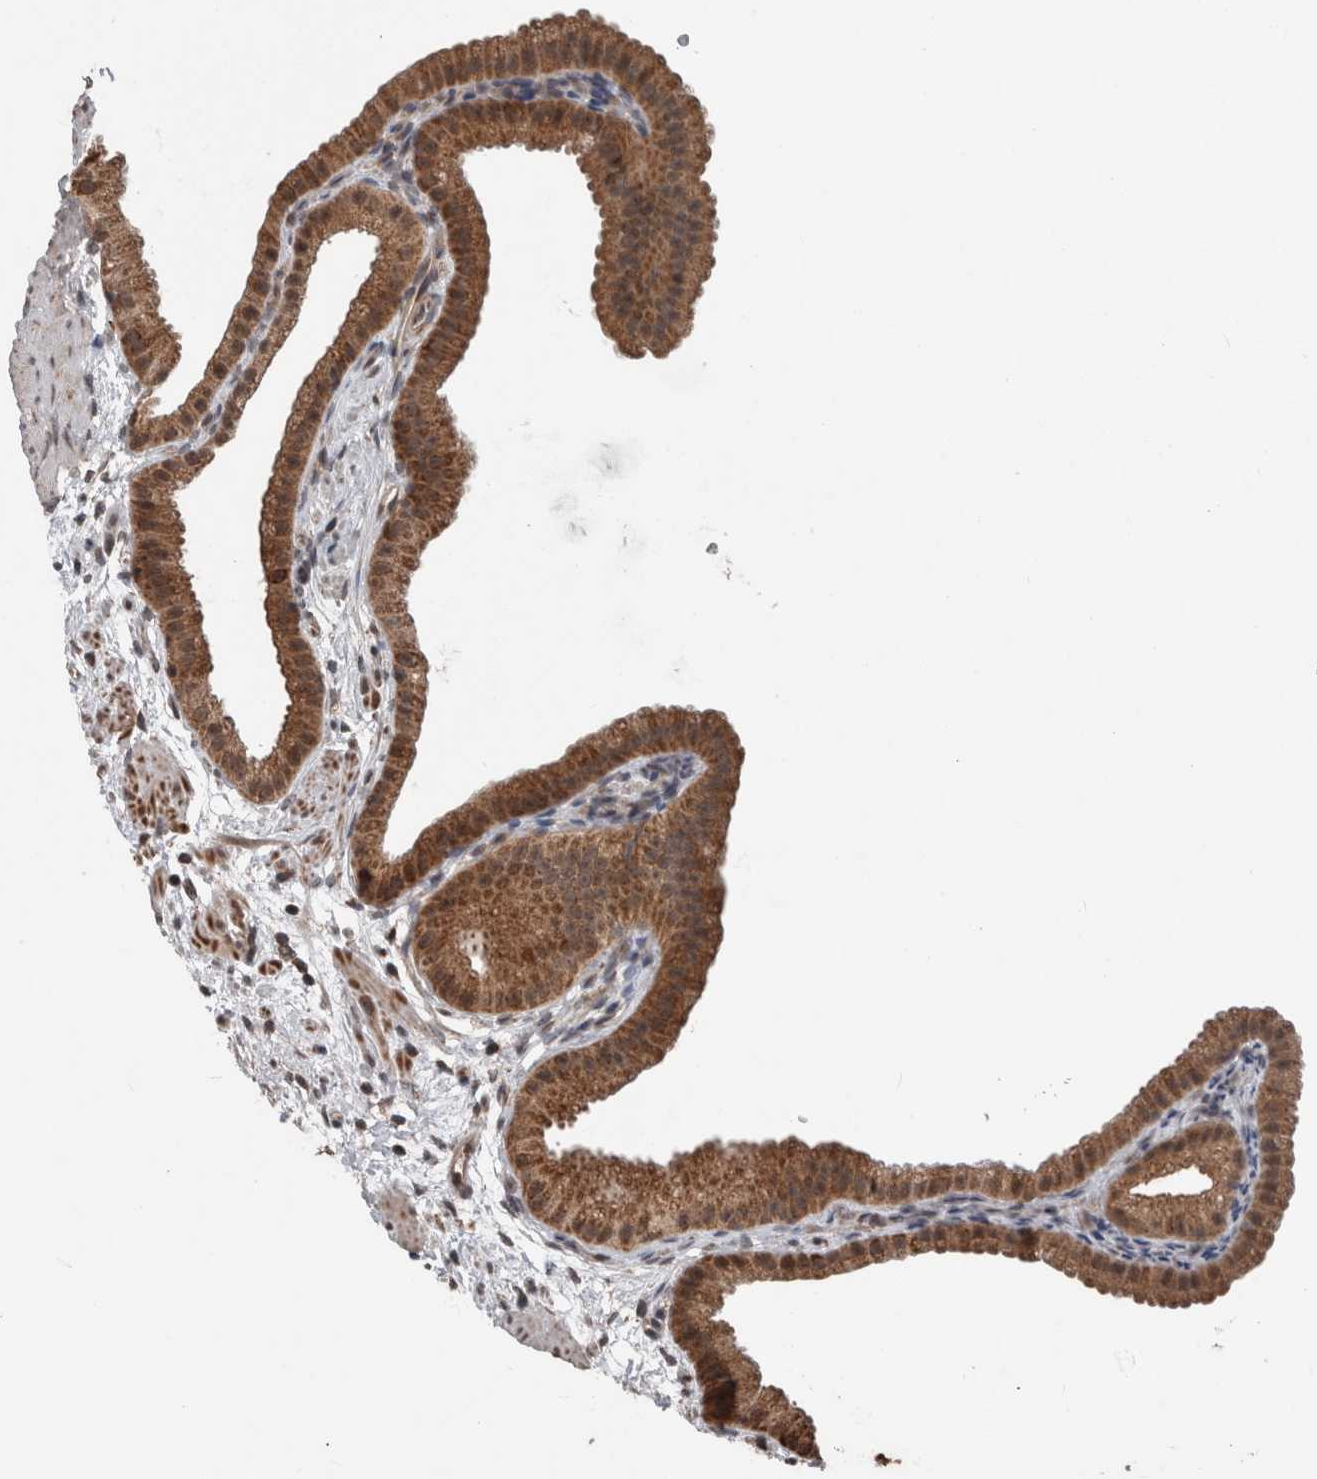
{"staining": {"intensity": "moderate", "quantity": ">75%", "location": "cytoplasmic/membranous,nuclear"}, "tissue": "gallbladder", "cell_type": "Glandular cells", "image_type": "normal", "snomed": [{"axis": "morphology", "description": "Normal tissue, NOS"}, {"axis": "topography", "description": "Gallbladder"}], "caption": "The image displays staining of unremarkable gallbladder, revealing moderate cytoplasmic/membranous,nuclear protein positivity (brown color) within glandular cells. (brown staining indicates protein expression, while blue staining denotes nuclei).", "gene": "ENY2", "patient": {"sex": "female", "age": 64}}